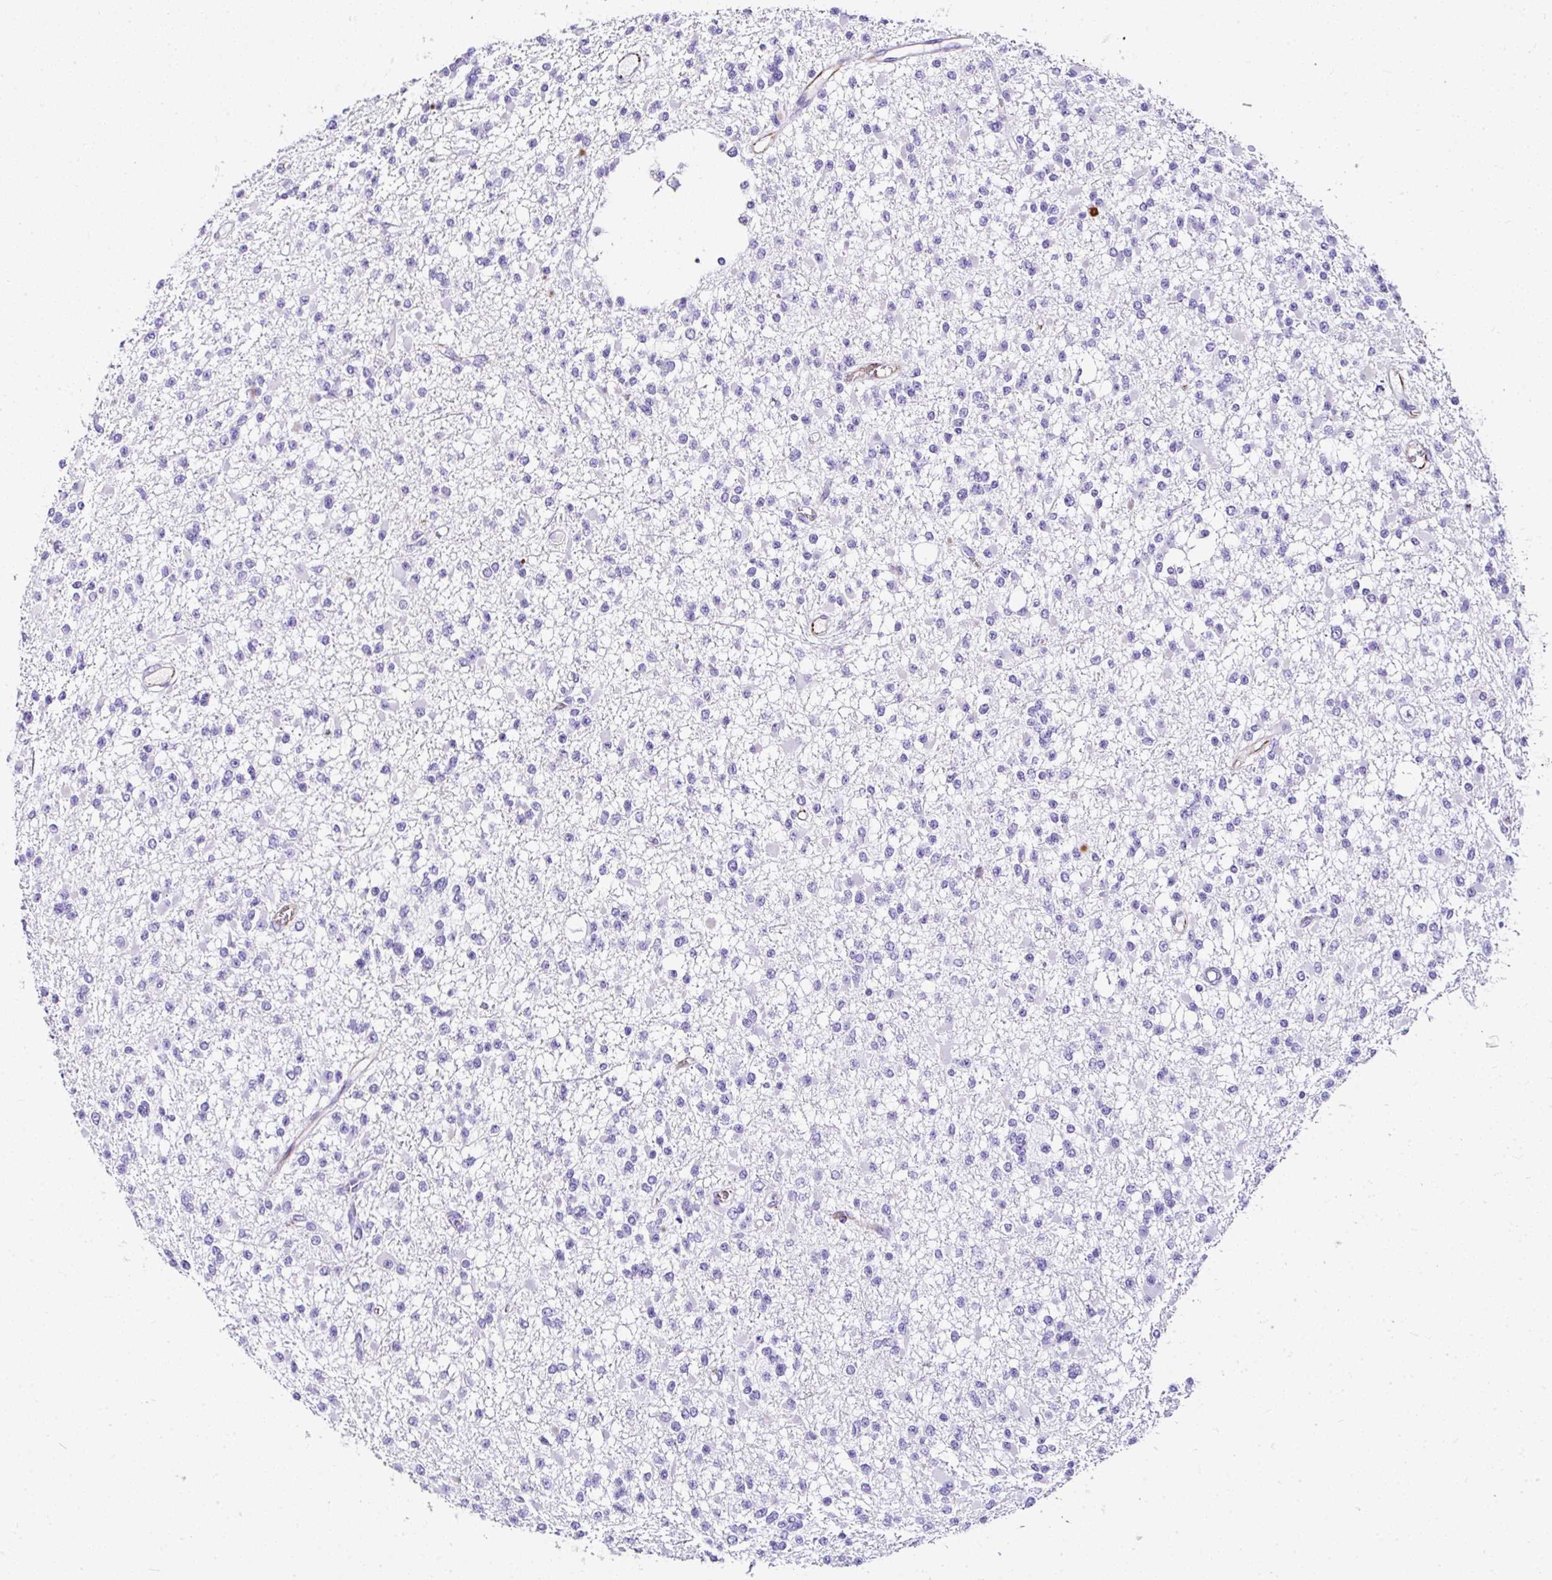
{"staining": {"intensity": "negative", "quantity": "none", "location": "none"}, "tissue": "glioma", "cell_type": "Tumor cells", "image_type": "cancer", "snomed": [{"axis": "morphology", "description": "Glioma, malignant, Low grade"}, {"axis": "topography", "description": "Brain"}], "caption": "Immunohistochemistry histopathology image of neoplastic tissue: low-grade glioma (malignant) stained with DAB (3,3'-diaminobenzidine) displays no significant protein expression in tumor cells. (Stains: DAB (3,3'-diaminobenzidine) immunohistochemistry (IHC) with hematoxylin counter stain, Microscopy: brightfield microscopy at high magnification).", "gene": "DEPDC5", "patient": {"sex": "female", "age": 22}}